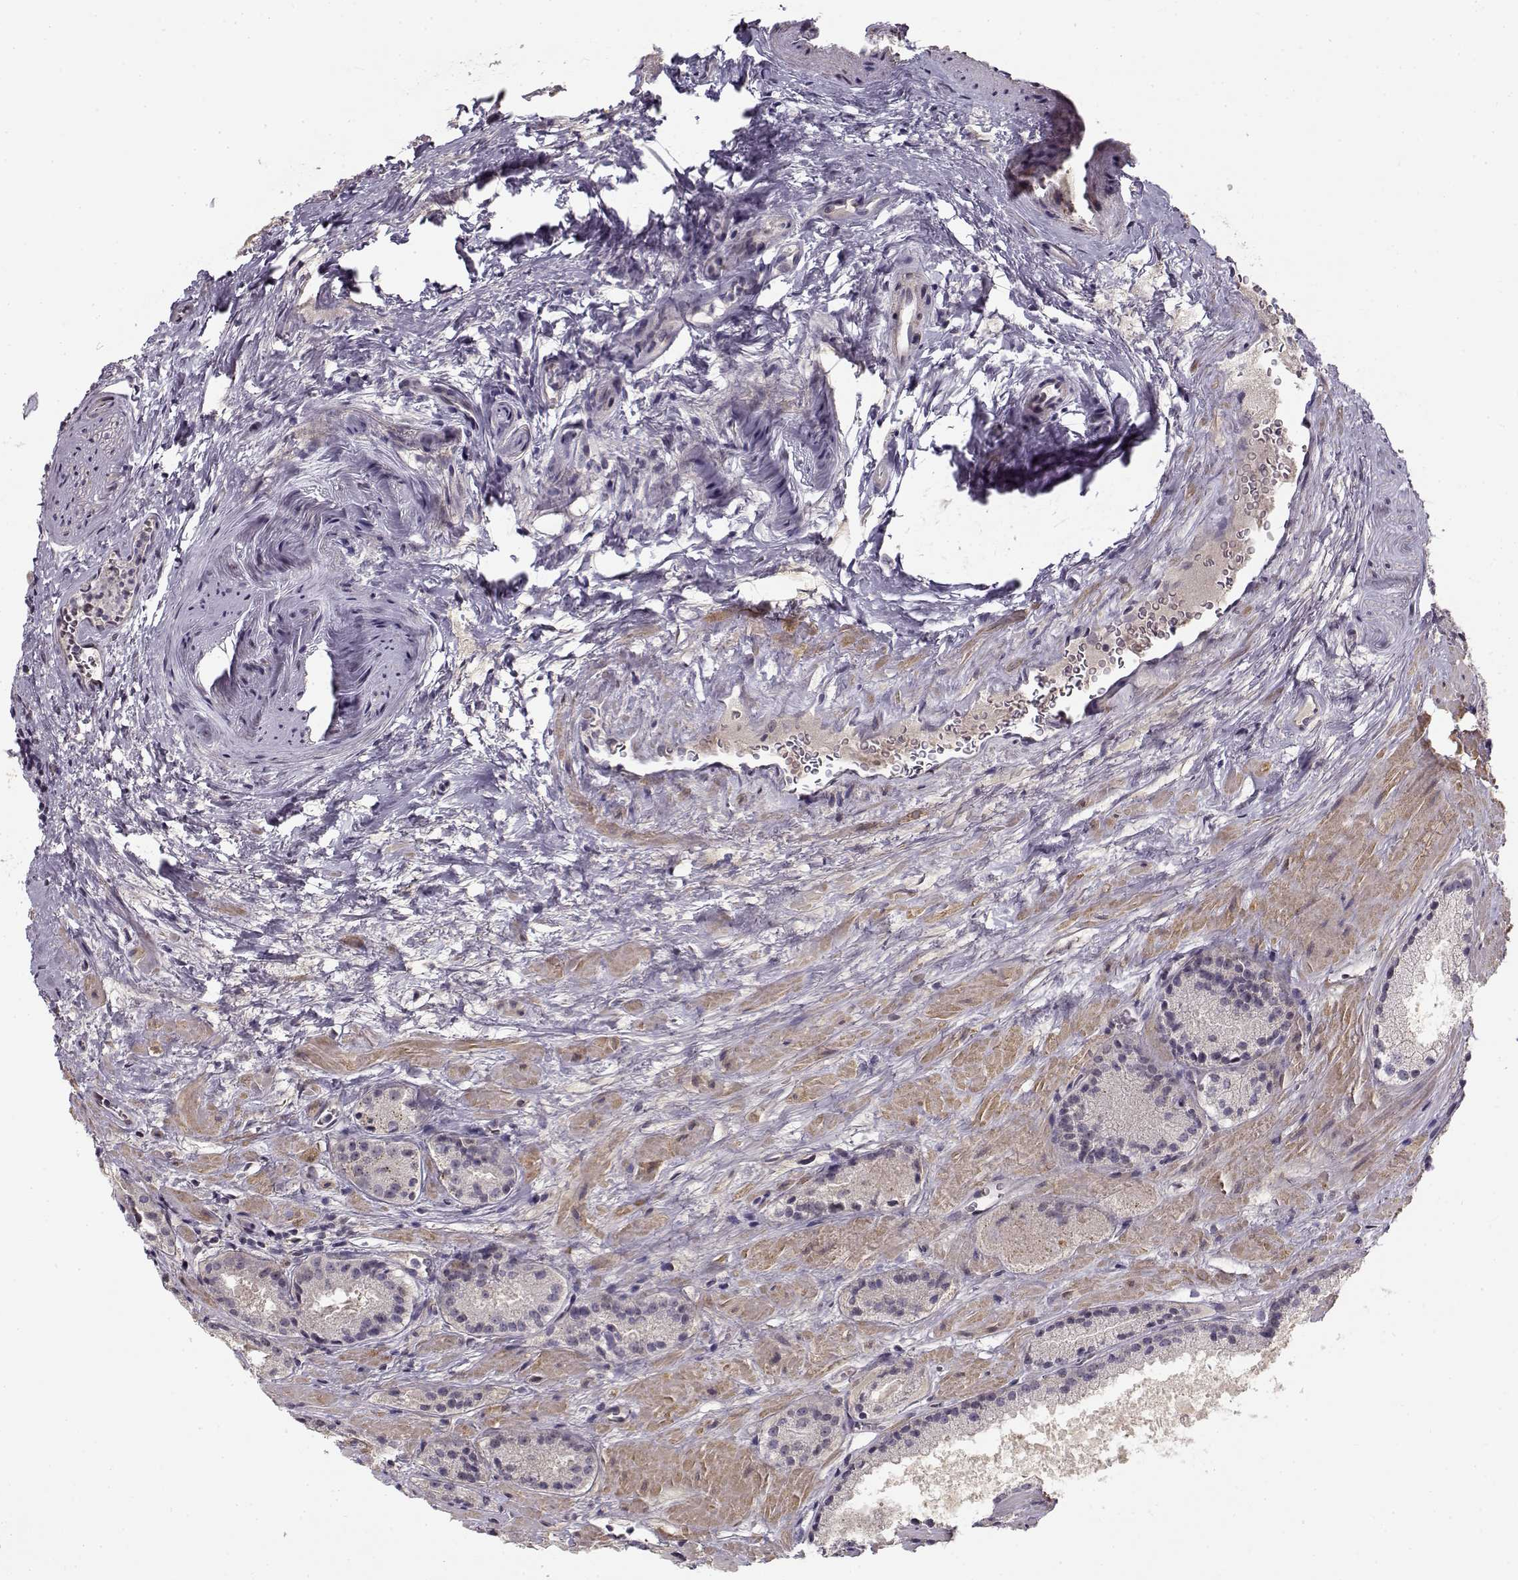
{"staining": {"intensity": "negative", "quantity": "none", "location": "none"}, "tissue": "prostate cancer", "cell_type": "Tumor cells", "image_type": "cancer", "snomed": [{"axis": "morphology", "description": "Adenocarcinoma, NOS"}, {"axis": "morphology", "description": "Adenocarcinoma, High grade"}, {"axis": "topography", "description": "Prostate"}], "caption": "This is an IHC photomicrograph of human adenocarcinoma (prostate). There is no positivity in tumor cells.", "gene": "RGS9BP", "patient": {"sex": "male", "age": 62}}